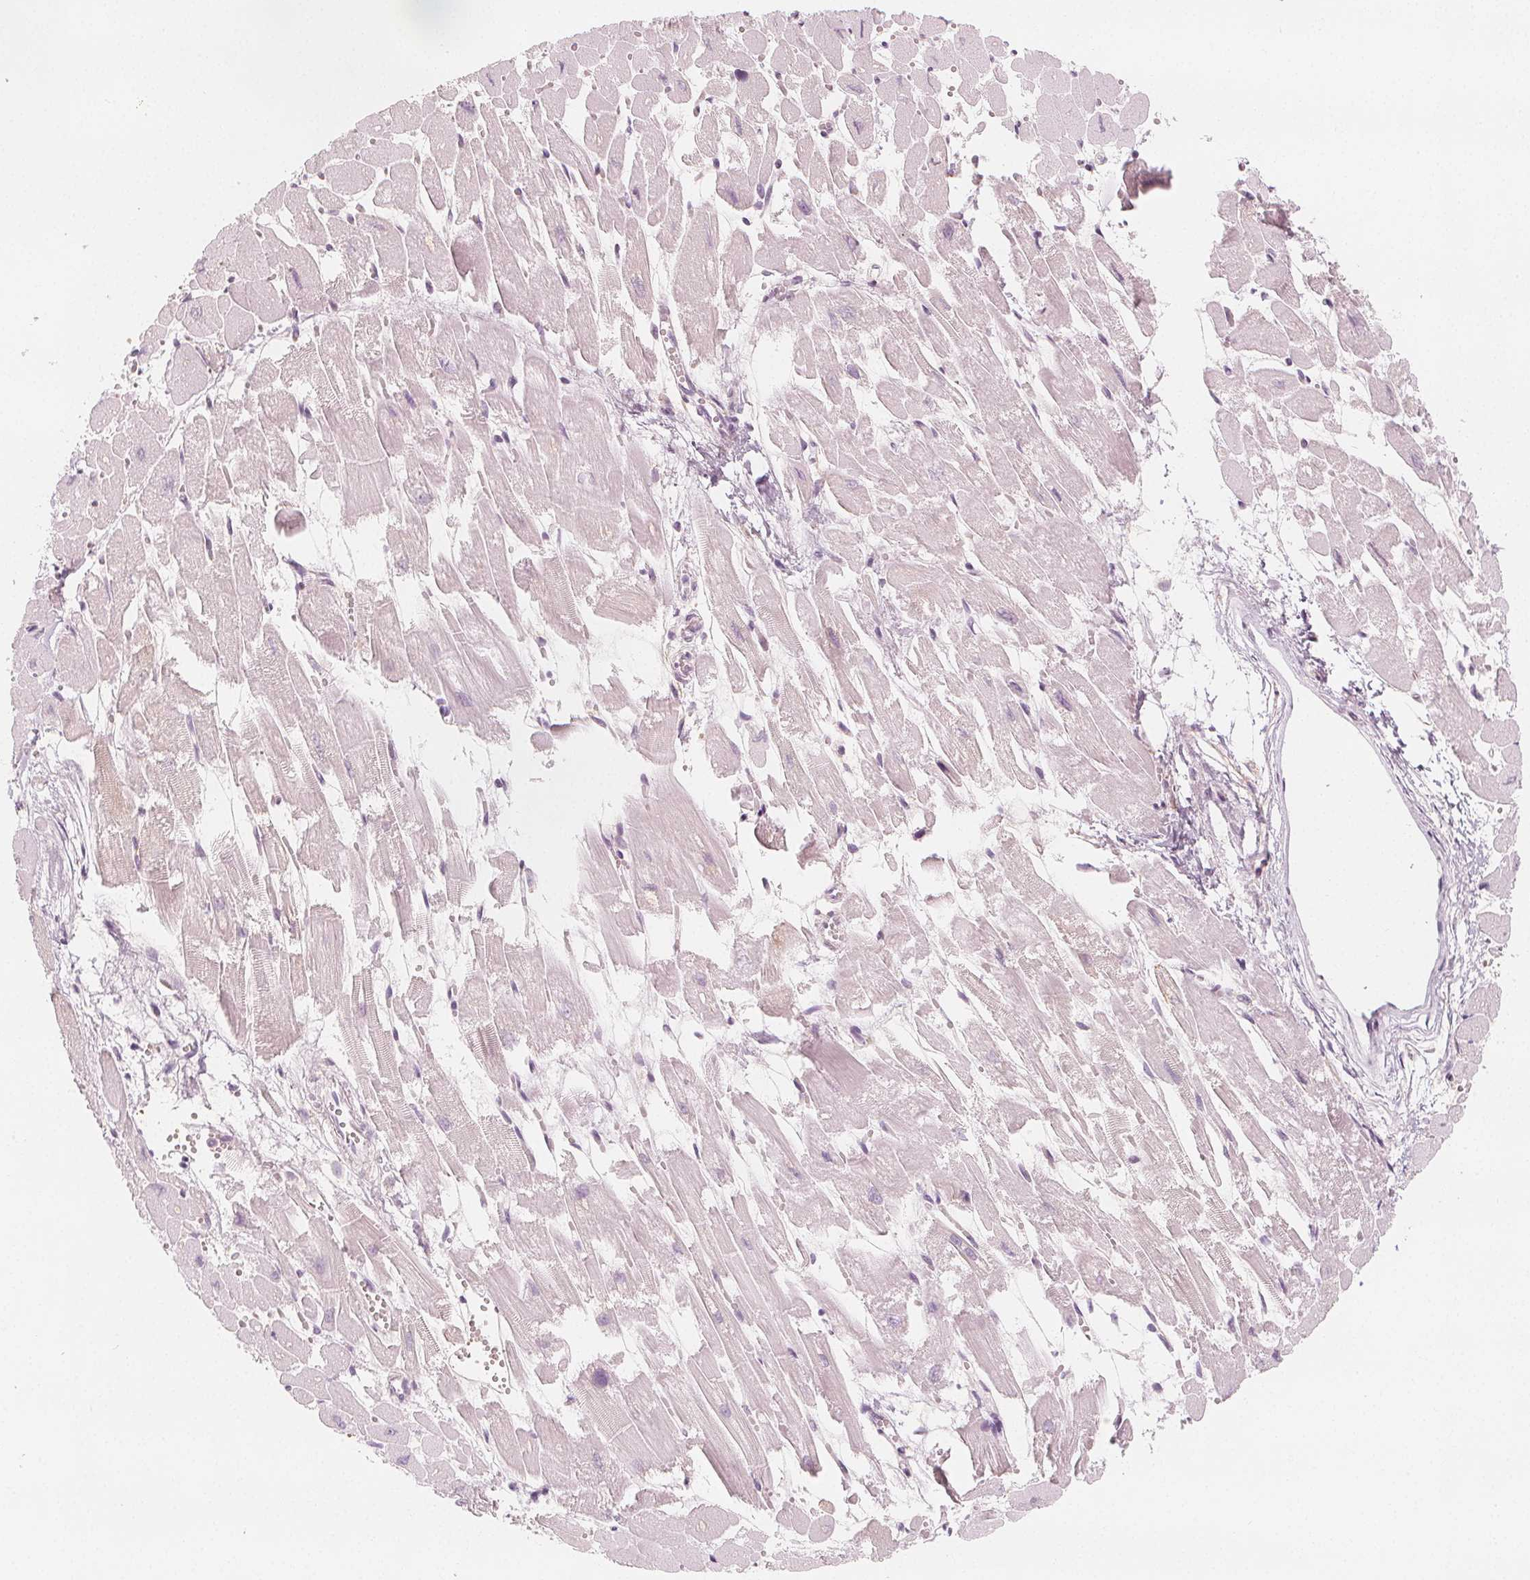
{"staining": {"intensity": "negative", "quantity": "none", "location": "none"}, "tissue": "heart muscle", "cell_type": "Cardiomyocytes", "image_type": "normal", "snomed": [{"axis": "morphology", "description": "Normal tissue, NOS"}, {"axis": "topography", "description": "Heart"}], "caption": "Cardiomyocytes are negative for brown protein staining in normal heart muscle.", "gene": "MAP1A", "patient": {"sex": "female", "age": 52}}